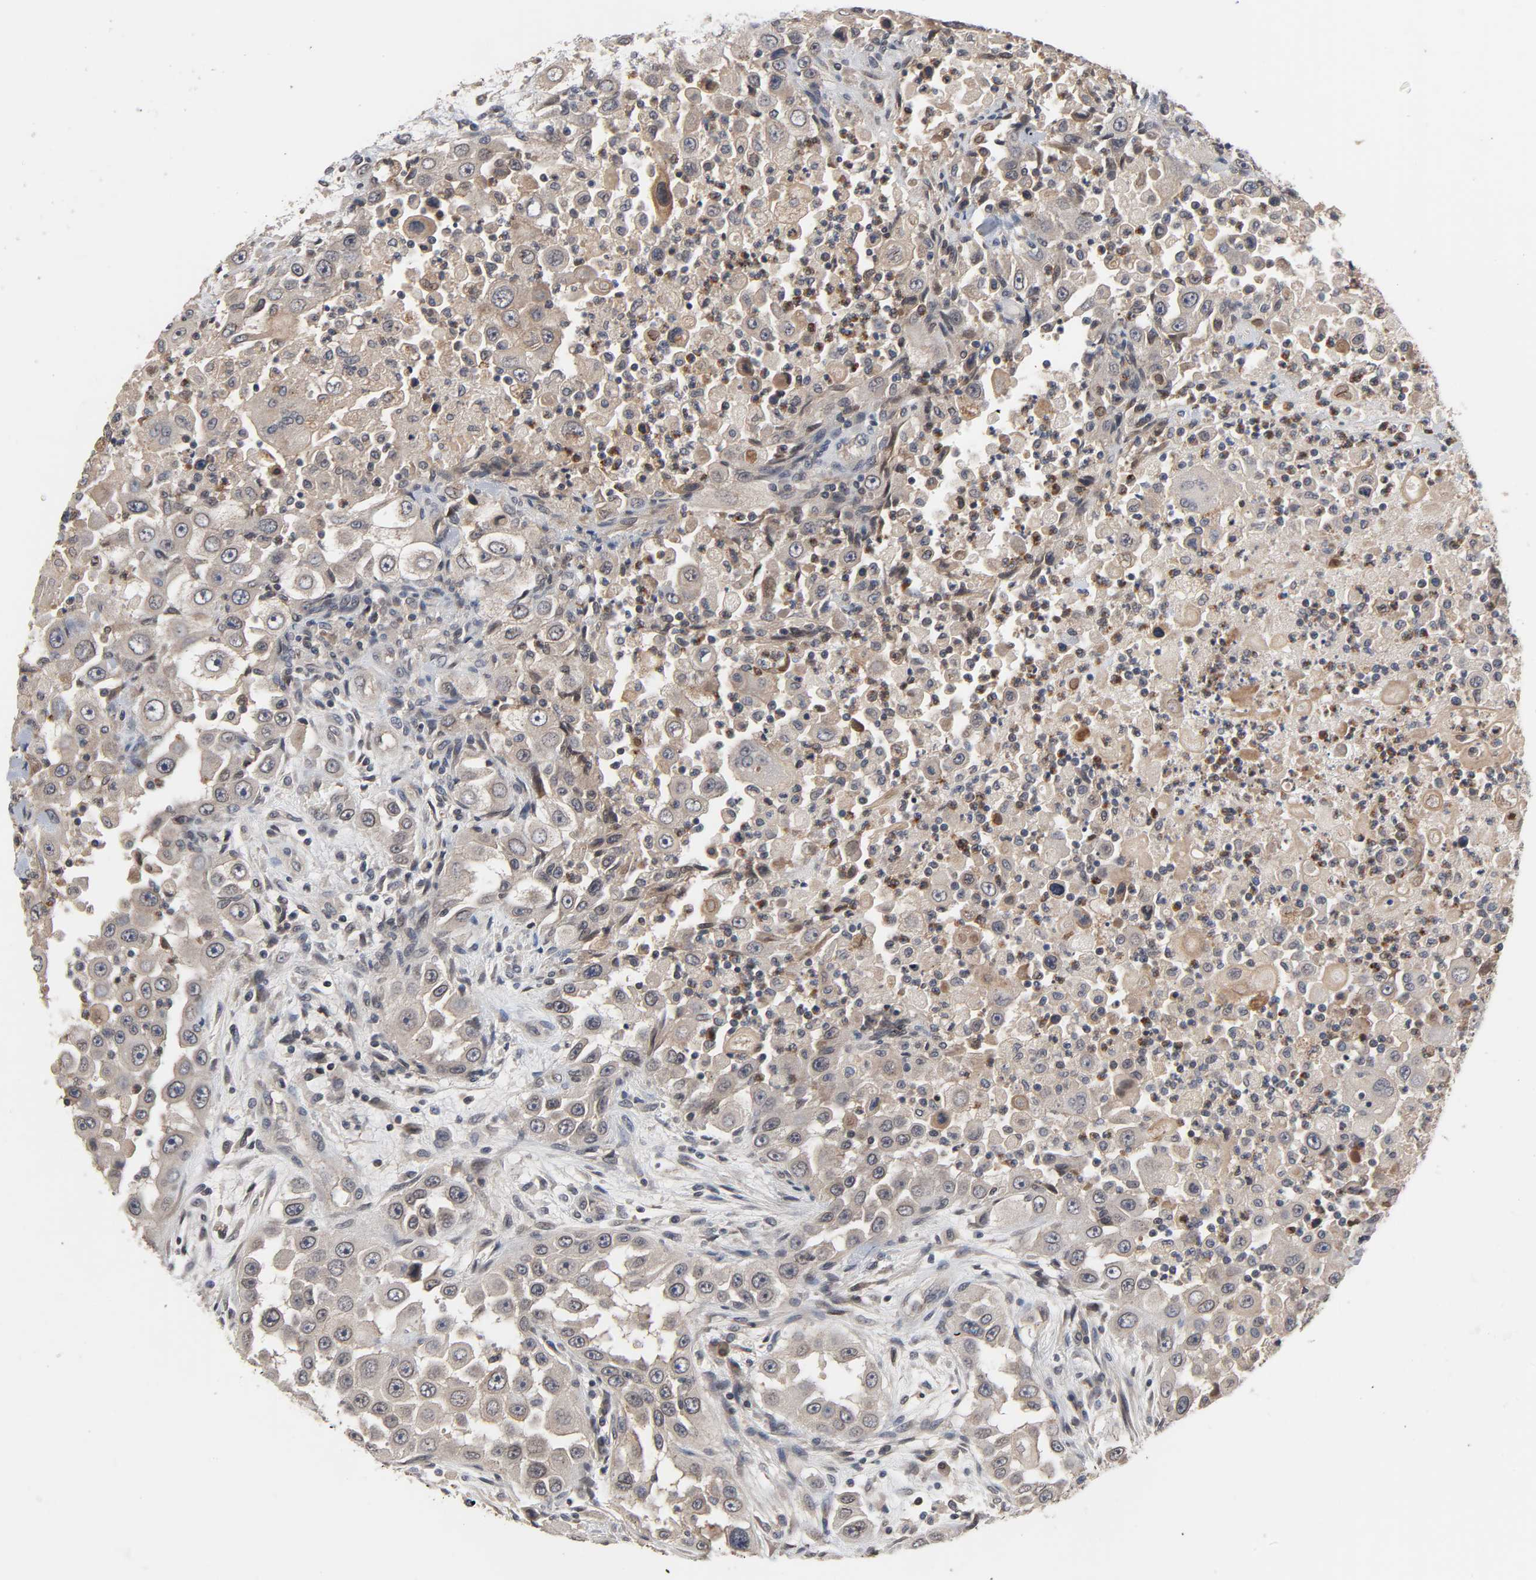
{"staining": {"intensity": "weak", "quantity": ">75%", "location": "cytoplasmic/membranous"}, "tissue": "head and neck cancer", "cell_type": "Tumor cells", "image_type": "cancer", "snomed": [{"axis": "morphology", "description": "Carcinoma, NOS"}, {"axis": "topography", "description": "Head-Neck"}], "caption": "Immunohistochemical staining of head and neck cancer shows low levels of weak cytoplasmic/membranous positivity in about >75% of tumor cells. The staining was performed using DAB, with brown indicating positive protein expression. Nuclei are stained blue with hematoxylin.", "gene": "CCDC175", "patient": {"sex": "male", "age": 87}}